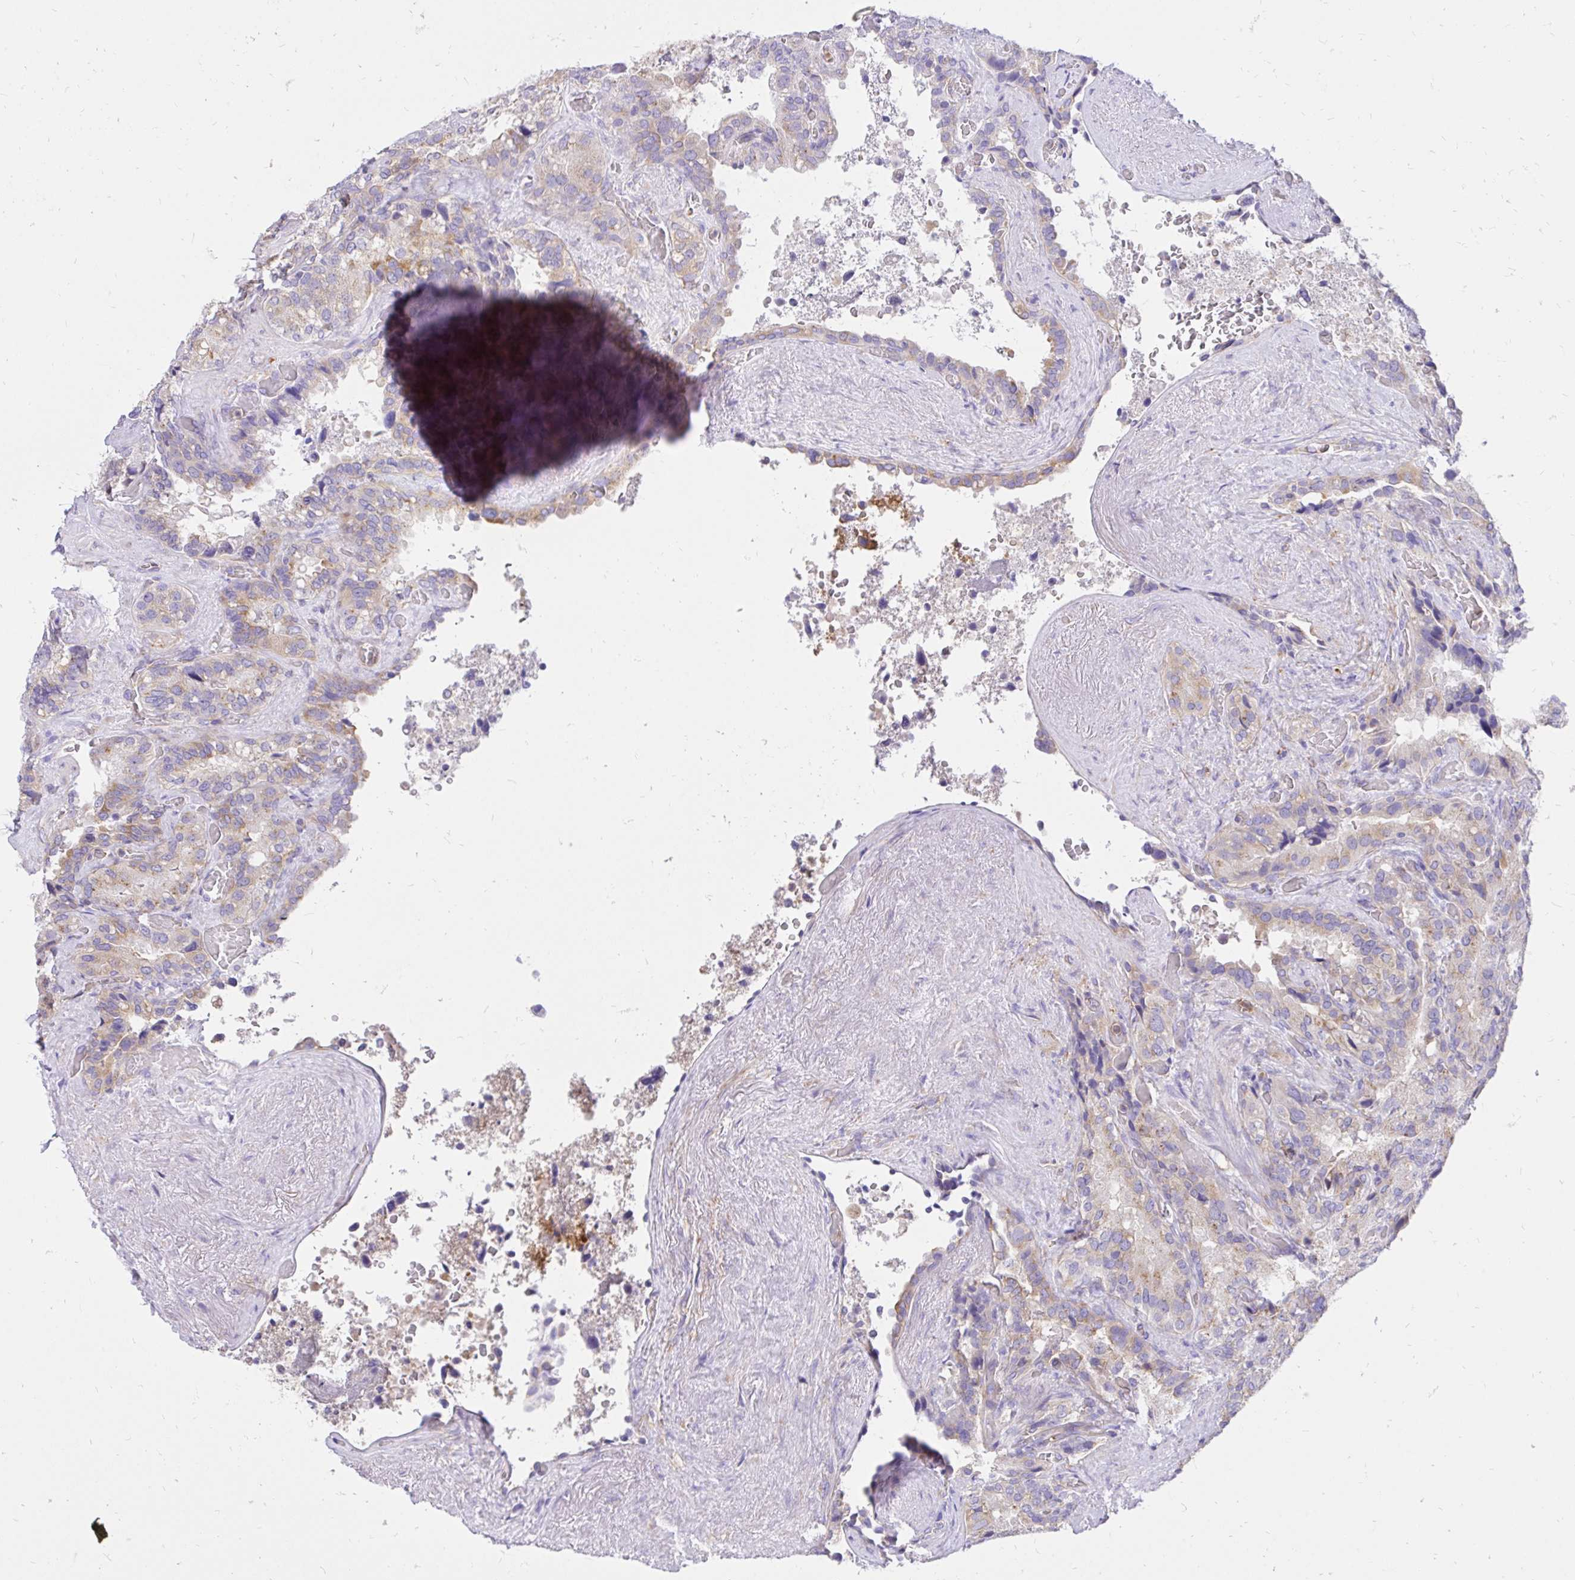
{"staining": {"intensity": "weak", "quantity": "25%-75%", "location": "cytoplasmic/membranous"}, "tissue": "seminal vesicle", "cell_type": "Glandular cells", "image_type": "normal", "snomed": [{"axis": "morphology", "description": "Normal tissue, NOS"}, {"axis": "topography", "description": "Seminal veicle"}], "caption": "IHC histopathology image of benign seminal vesicle: seminal vesicle stained using IHC exhibits low levels of weak protein expression localized specifically in the cytoplasmic/membranous of glandular cells, appearing as a cytoplasmic/membranous brown color.", "gene": "ABCB10", "patient": {"sex": "male", "age": 60}}